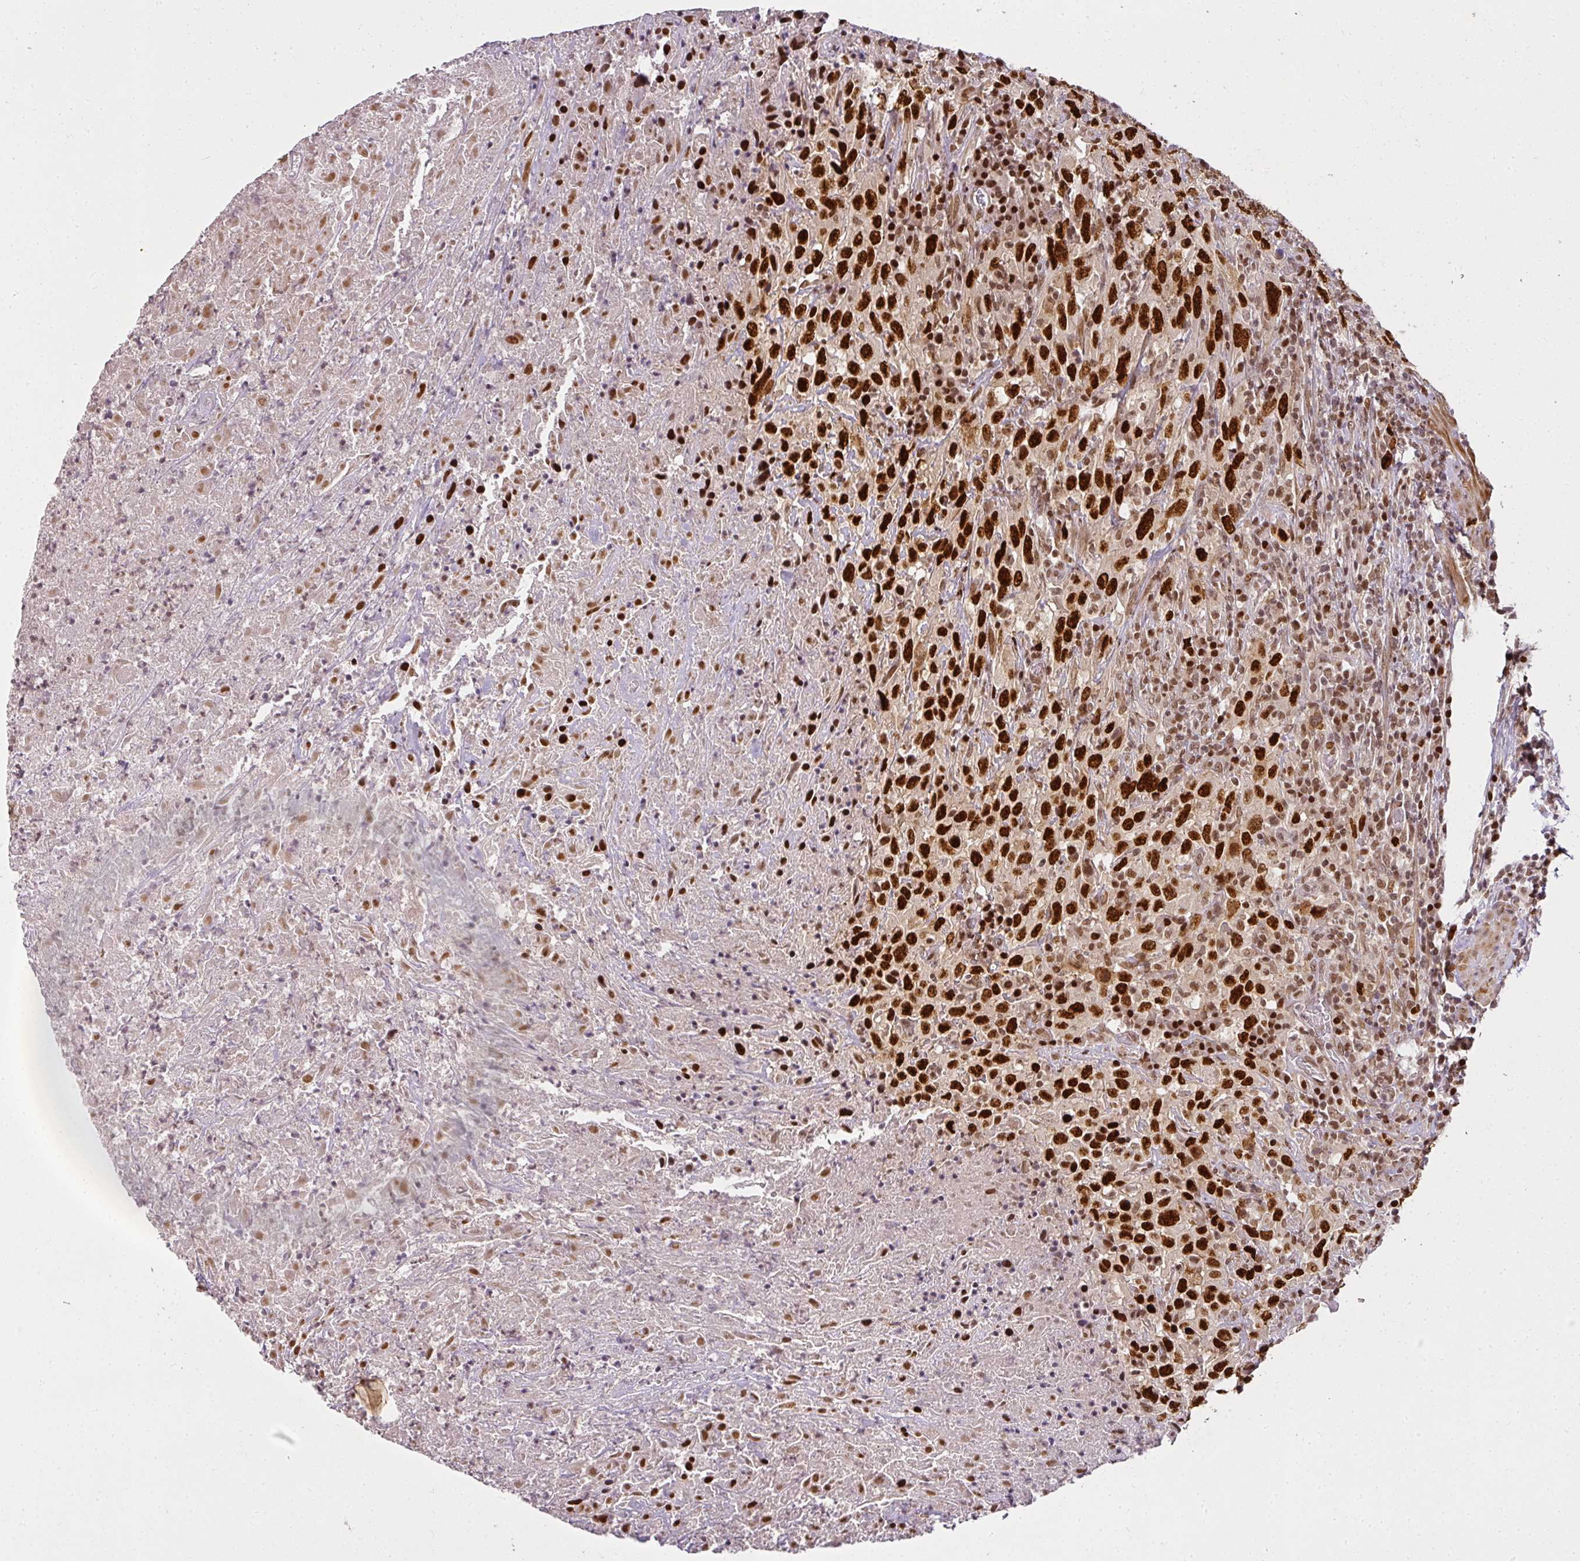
{"staining": {"intensity": "strong", "quantity": ">75%", "location": "nuclear"}, "tissue": "urothelial cancer", "cell_type": "Tumor cells", "image_type": "cancer", "snomed": [{"axis": "morphology", "description": "Urothelial carcinoma, High grade"}, {"axis": "topography", "description": "Urinary bladder"}], "caption": "Strong nuclear positivity for a protein is seen in approximately >75% of tumor cells of high-grade urothelial carcinoma using immunohistochemistry.", "gene": "GPRIN2", "patient": {"sex": "male", "age": 61}}